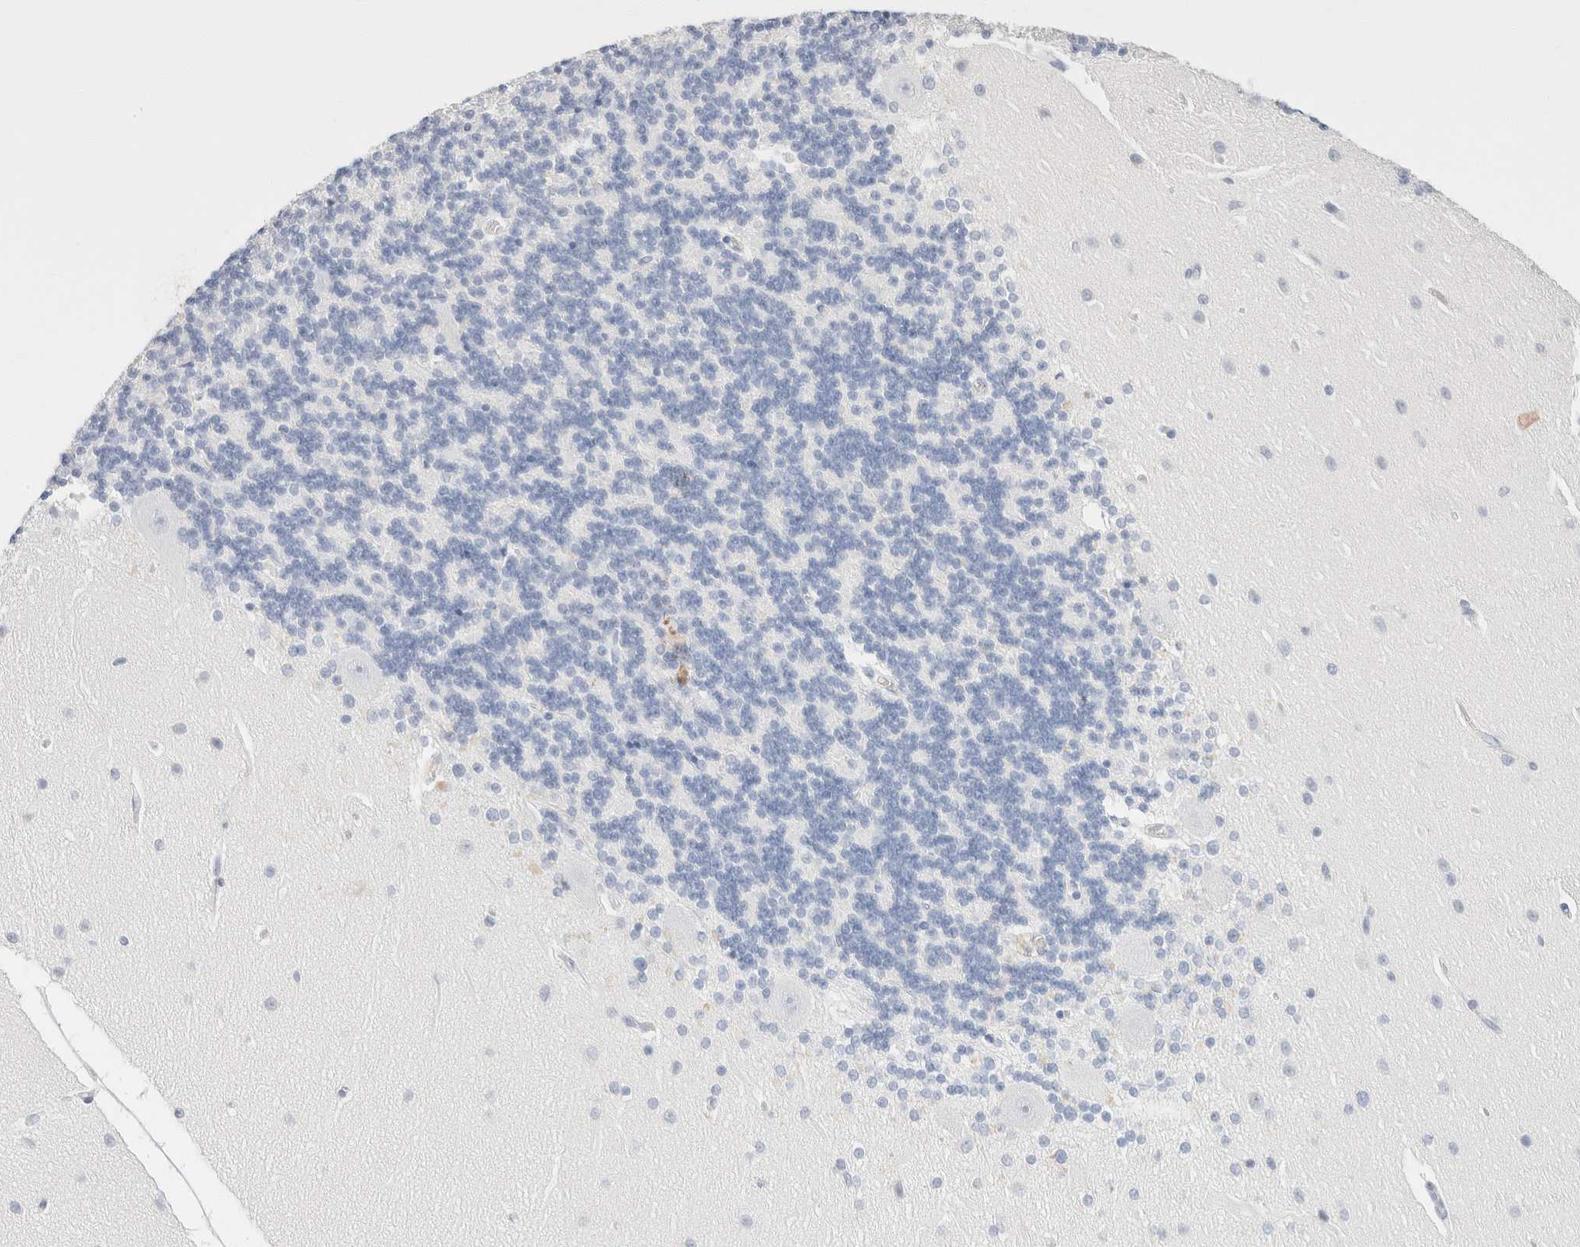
{"staining": {"intensity": "negative", "quantity": "none", "location": "none"}, "tissue": "cerebellum", "cell_type": "Cells in granular layer", "image_type": "normal", "snomed": [{"axis": "morphology", "description": "Normal tissue, NOS"}, {"axis": "topography", "description": "Cerebellum"}], "caption": "IHC of unremarkable cerebellum exhibits no positivity in cells in granular layer. (Stains: DAB IHC with hematoxylin counter stain, Microscopy: brightfield microscopy at high magnification).", "gene": "KRT20", "patient": {"sex": "female", "age": 54}}